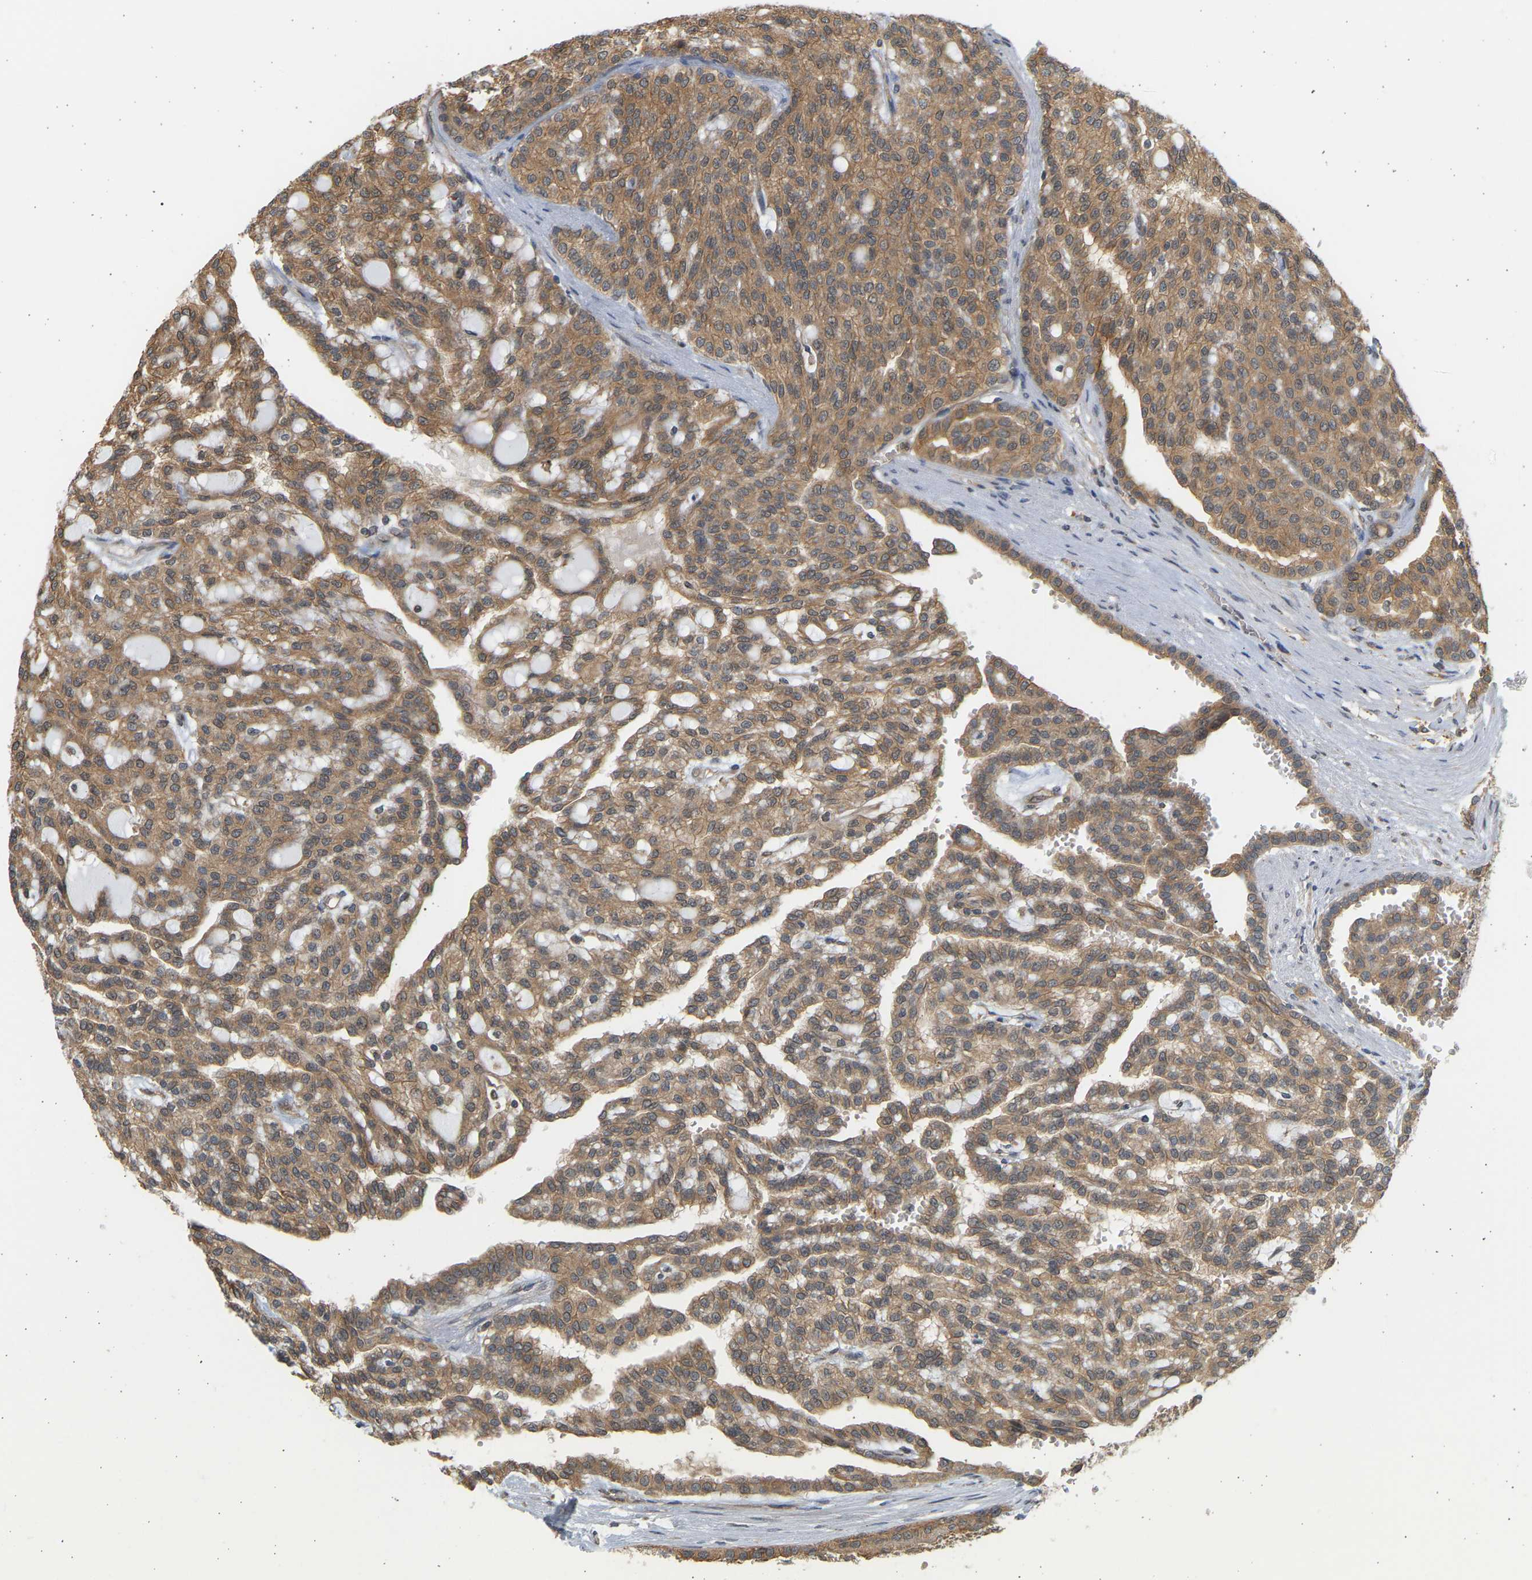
{"staining": {"intensity": "moderate", "quantity": ">75%", "location": "cytoplasmic/membranous"}, "tissue": "renal cancer", "cell_type": "Tumor cells", "image_type": "cancer", "snomed": [{"axis": "morphology", "description": "Adenocarcinoma, NOS"}, {"axis": "topography", "description": "Kidney"}], "caption": "A high-resolution image shows immunohistochemistry (IHC) staining of renal cancer (adenocarcinoma), which demonstrates moderate cytoplasmic/membranous expression in approximately >75% of tumor cells.", "gene": "B4GALT6", "patient": {"sex": "male", "age": 63}}